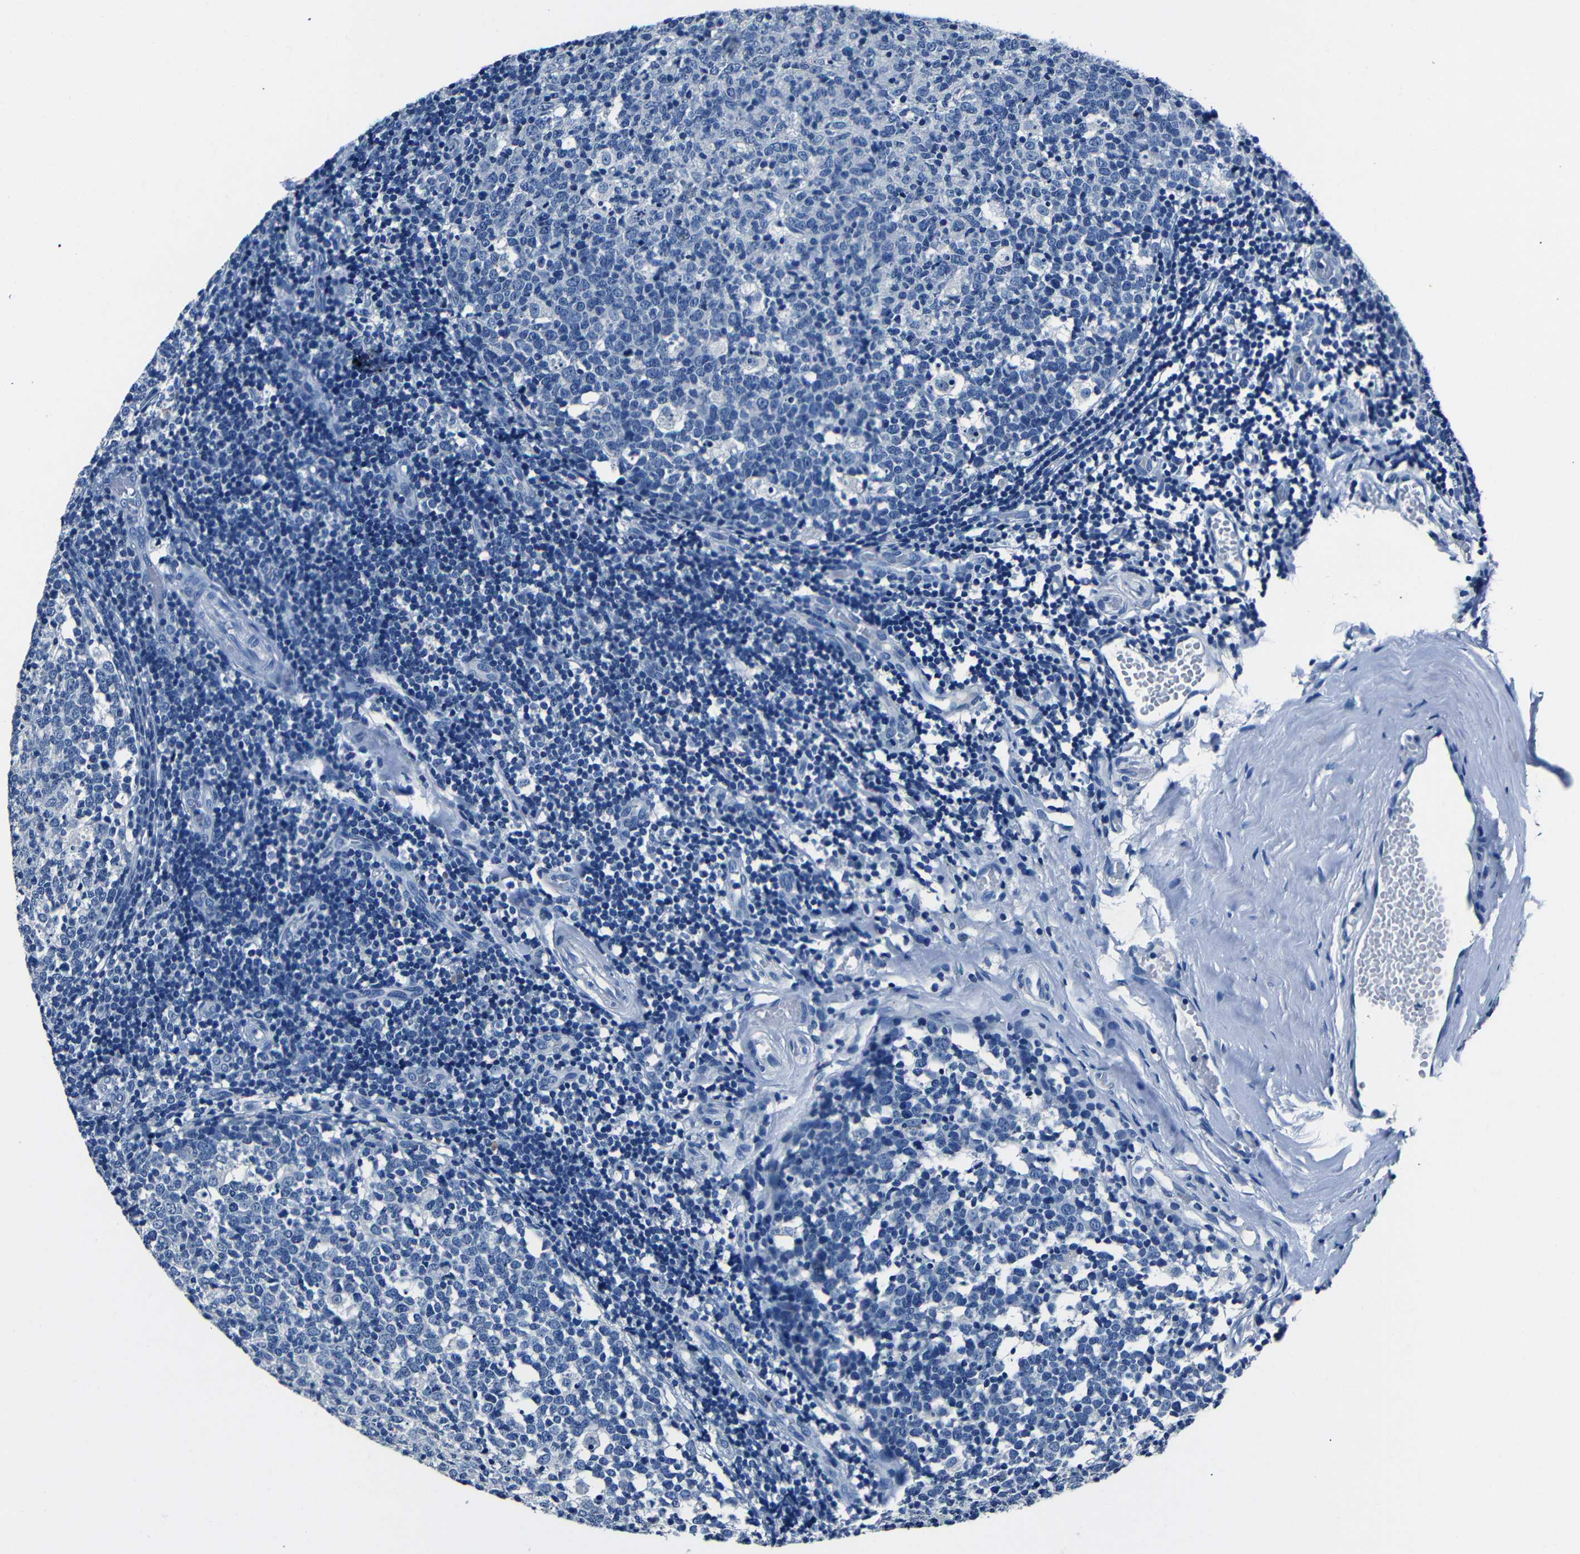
{"staining": {"intensity": "negative", "quantity": "none", "location": "none"}, "tissue": "tonsil", "cell_type": "Germinal center cells", "image_type": "normal", "snomed": [{"axis": "morphology", "description": "Normal tissue, NOS"}, {"axis": "topography", "description": "Tonsil"}], "caption": "Photomicrograph shows no significant protein expression in germinal center cells of normal tonsil.", "gene": "NCMAP", "patient": {"sex": "female", "age": 19}}